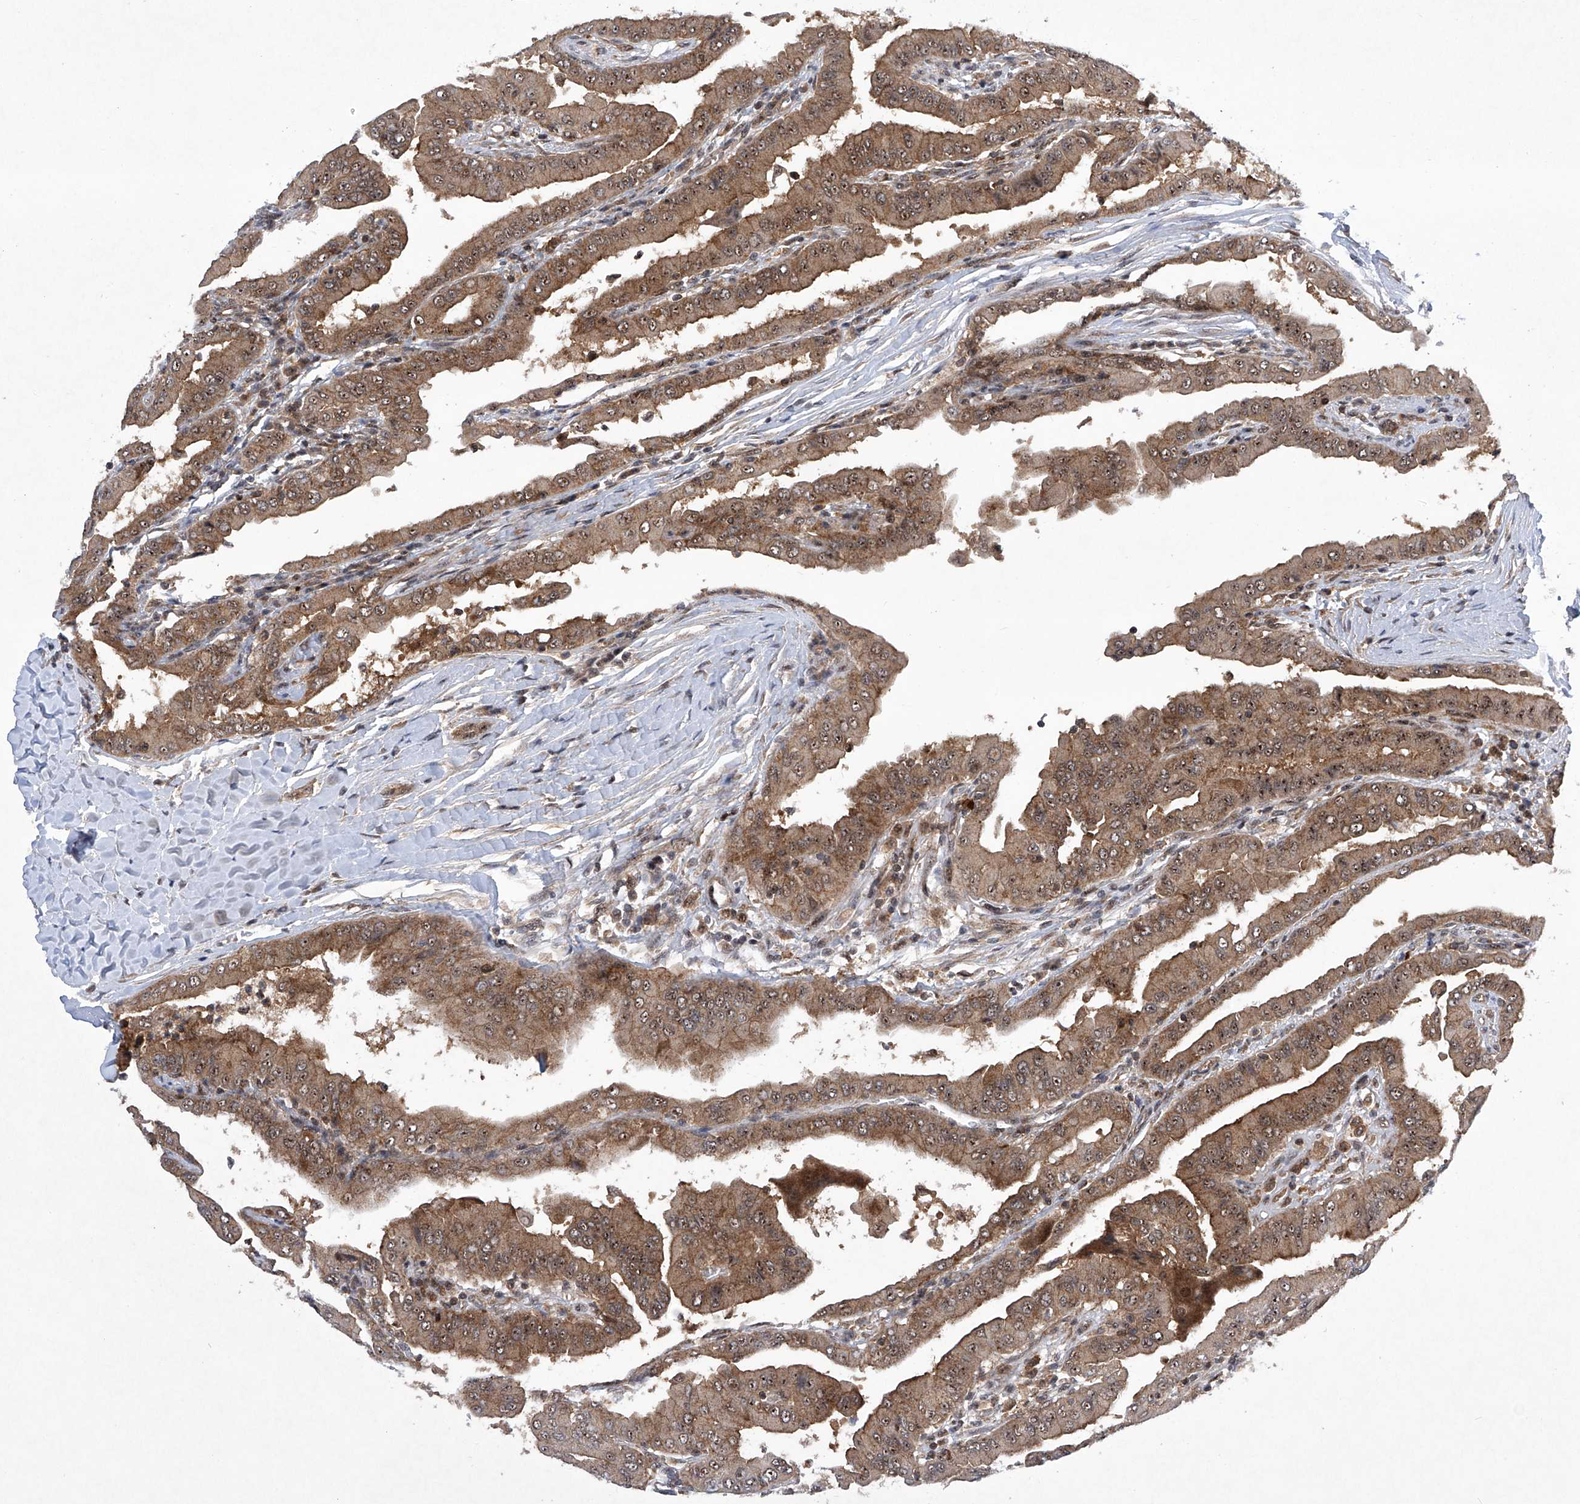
{"staining": {"intensity": "moderate", "quantity": ">75%", "location": "cytoplasmic/membranous,nuclear"}, "tissue": "thyroid cancer", "cell_type": "Tumor cells", "image_type": "cancer", "snomed": [{"axis": "morphology", "description": "Papillary adenocarcinoma, NOS"}, {"axis": "topography", "description": "Thyroid gland"}], "caption": "Thyroid papillary adenocarcinoma stained with DAB (3,3'-diaminobenzidine) immunohistochemistry demonstrates medium levels of moderate cytoplasmic/membranous and nuclear staining in approximately >75% of tumor cells.", "gene": "CISH", "patient": {"sex": "male", "age": 33}}